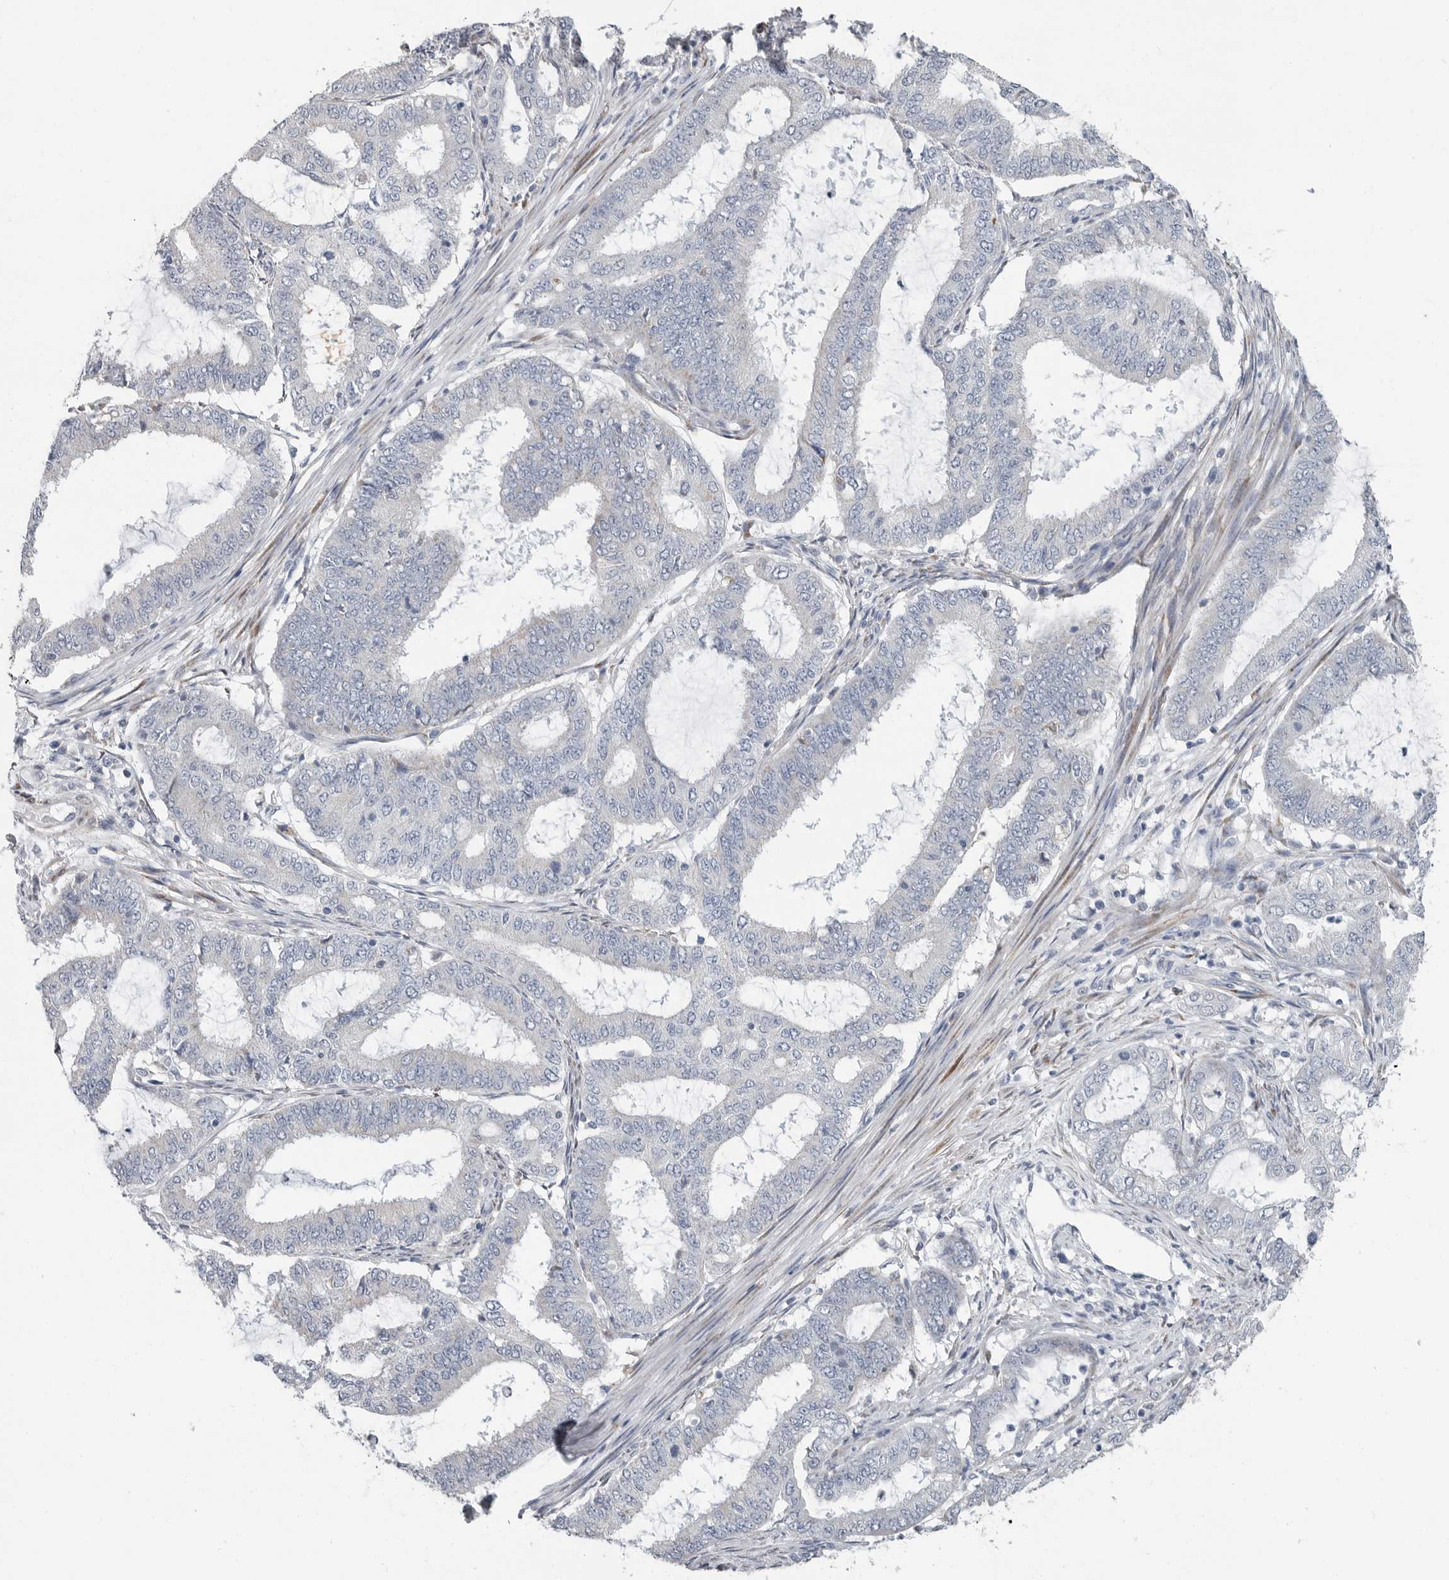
{"staining": {"intensity": "negative", "quantity": "none", "location": "none"}, "tissue": "endometrial cancer", "cell_type": "Tumor cells", "image_type": "cancer", "snomed": [{"axis": "morphology", "description": "Adenocarcinoma, NOS"}, {"axis": "topography", "description": "Endometrium"}], "caption": "Tumor cells are negative for brown protein staining in endometrial cancer.", "gene": "PLN", "patient": {"sex": "female", "age": 51}}